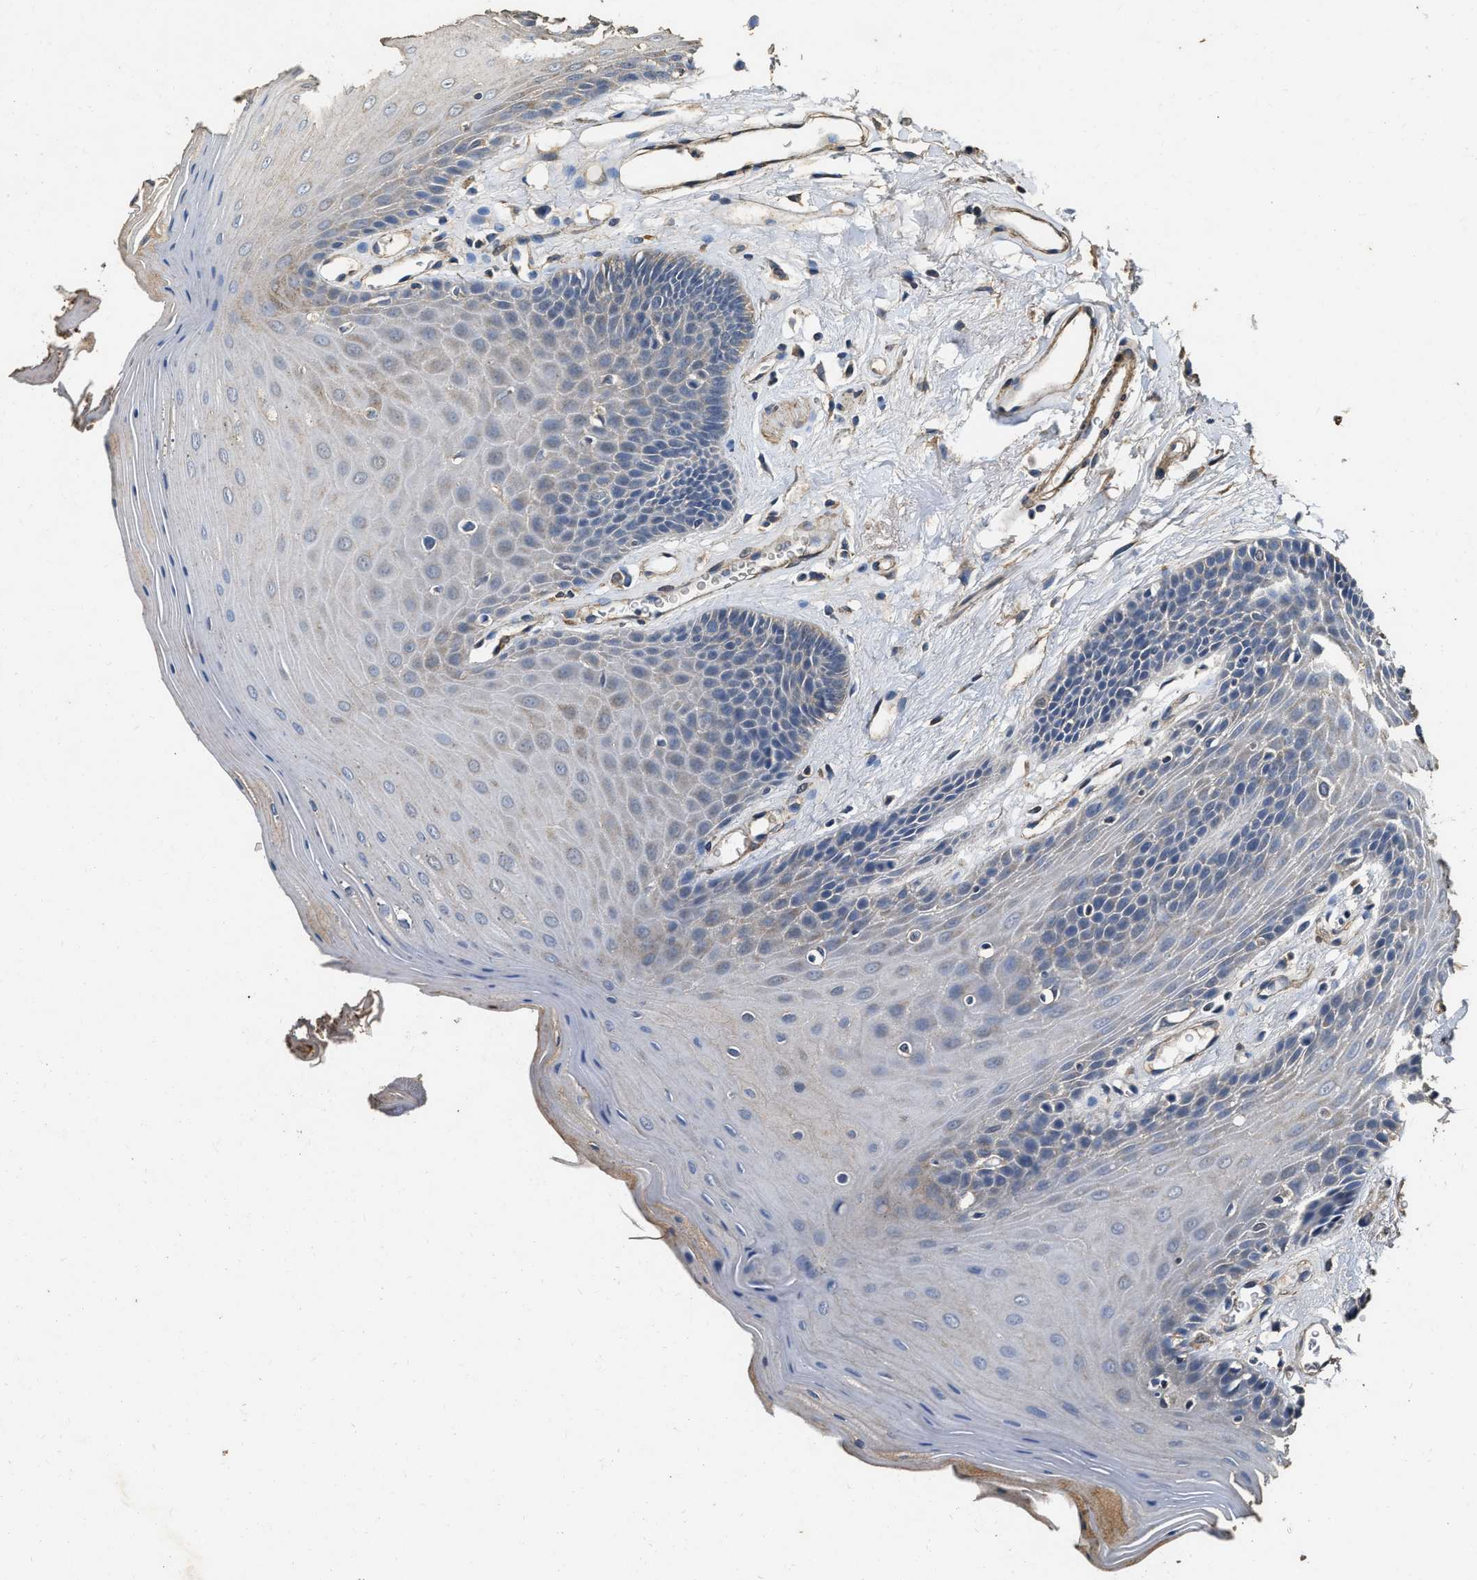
{"staining": {"intensity": "weak", "quantity": "<25%", "location": "cytoplasmic/membranous"}, "tissue": "oral mucosa", "cell_type": "Squamous epithelial cells", "image_type": "normal", "snomed": [{"axis": "morphology", "description": "Normal tissue, NOS"}, {"axis": "morphology", "description": "Squamous cell carcinoma, NOS"}, {"axis": "topography", "description": "Oral tissue"}, {"axis": "topography", "description": "Head-Neck"}], "caption": "Squamous epithelial cells show no significant protein positivity in normal oral mucosa. (DAB IHC, high magnification).", "gene": "MIB1", "patient": {"sex": "male", "age": 71}}